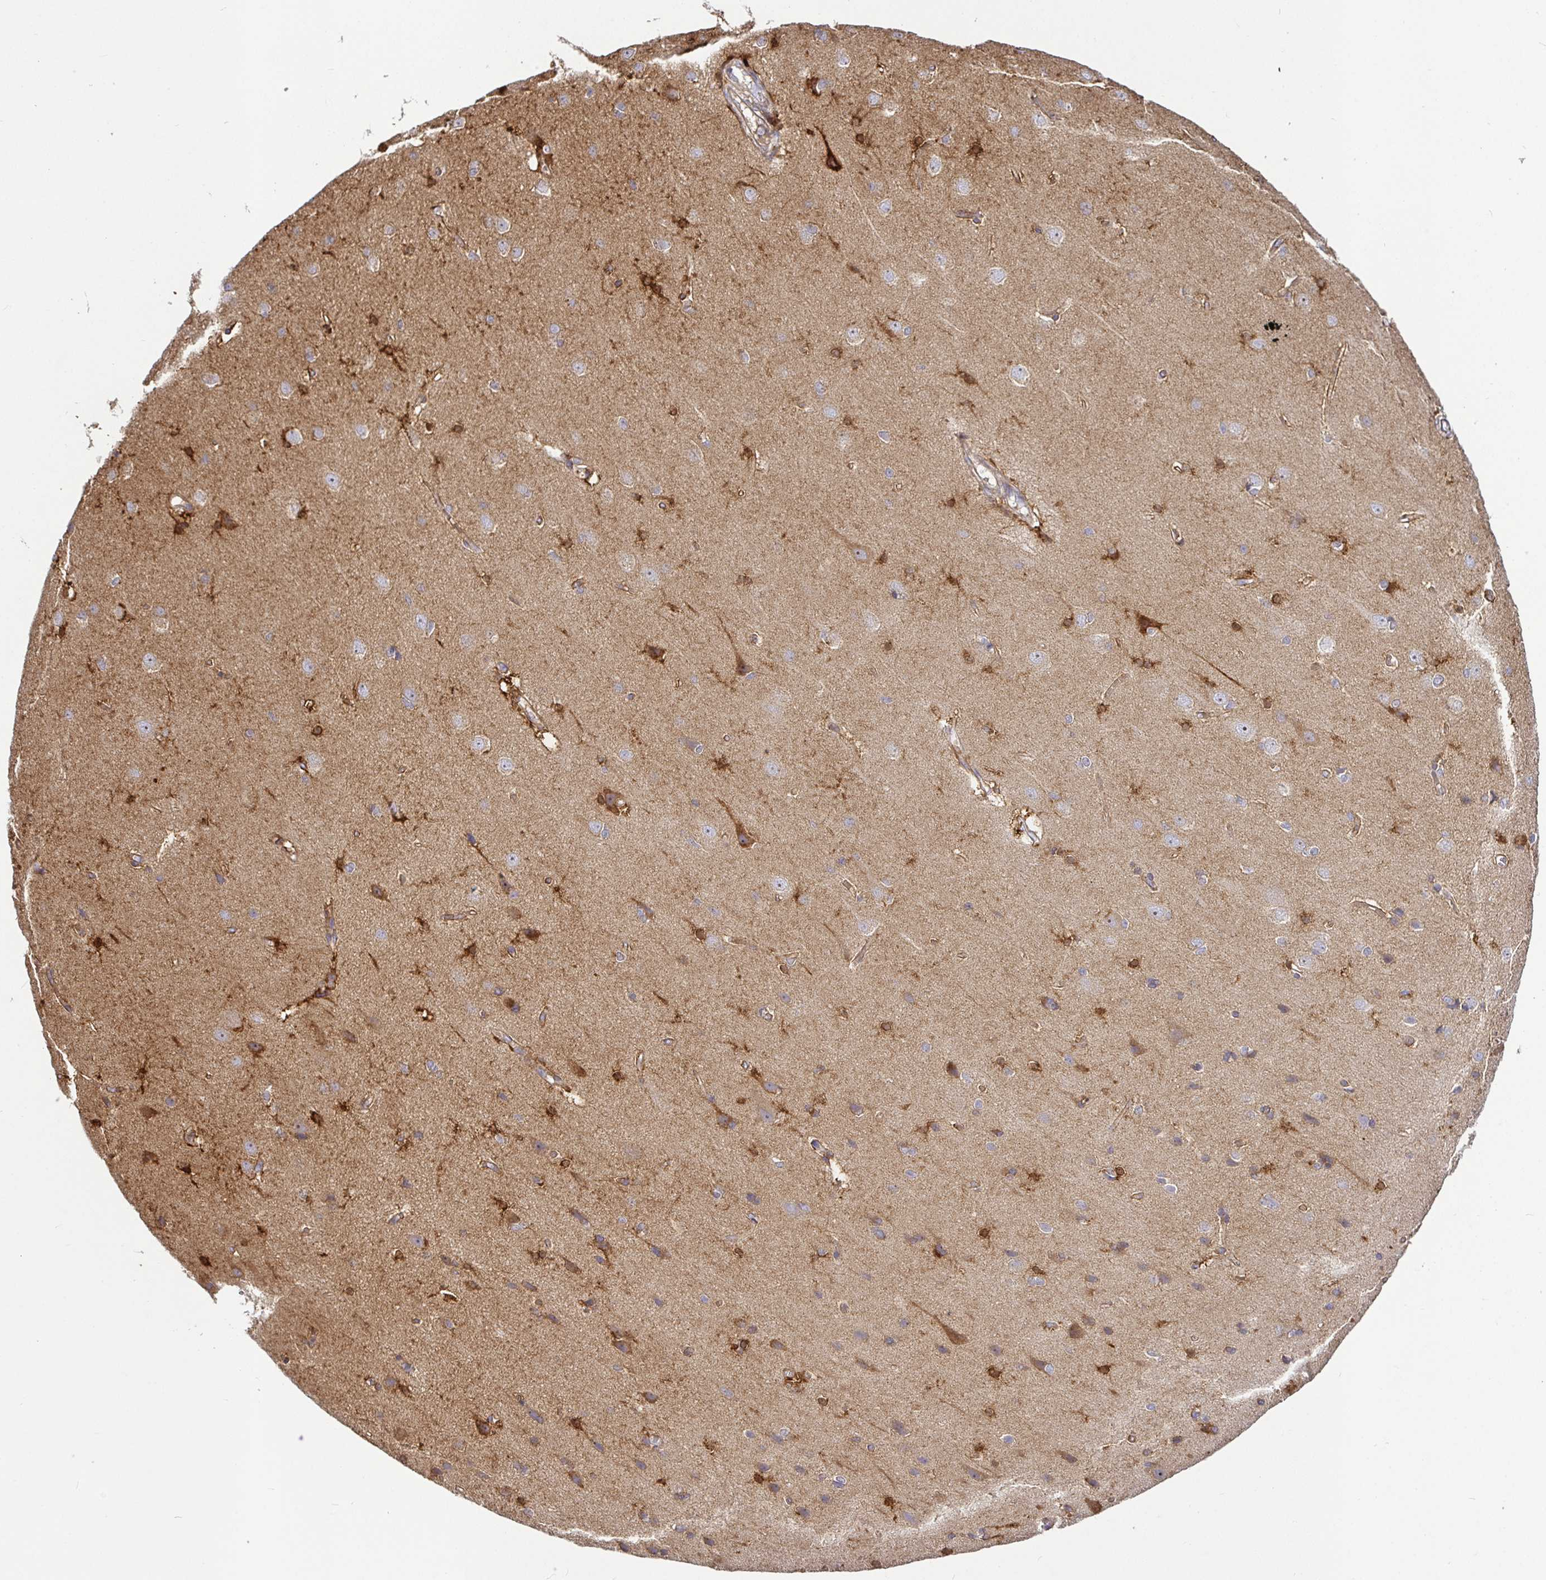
{"staining": {"intensity": "moderate", "quantity": ">75%", "location": "cytoplasmic/membranous"}, "tissue": "cerebral cortex", "cell_type": "Endothelial cells", "image_type": "normal", "snomed": [{"axis": "morphology", "description": "Normal tissue, NOS"}, {"axis": "topography", "description": "Cerebral cortex"}], "caption": "An immunohistochemistry image of normal tissue is shown. Protein staining in brown highlights moderate cytoplasmic/membranous positivity in cerebral cortex within endothelial cells.", "gene": "SNX8", "patient": {"sex": "male", "age": 37}}